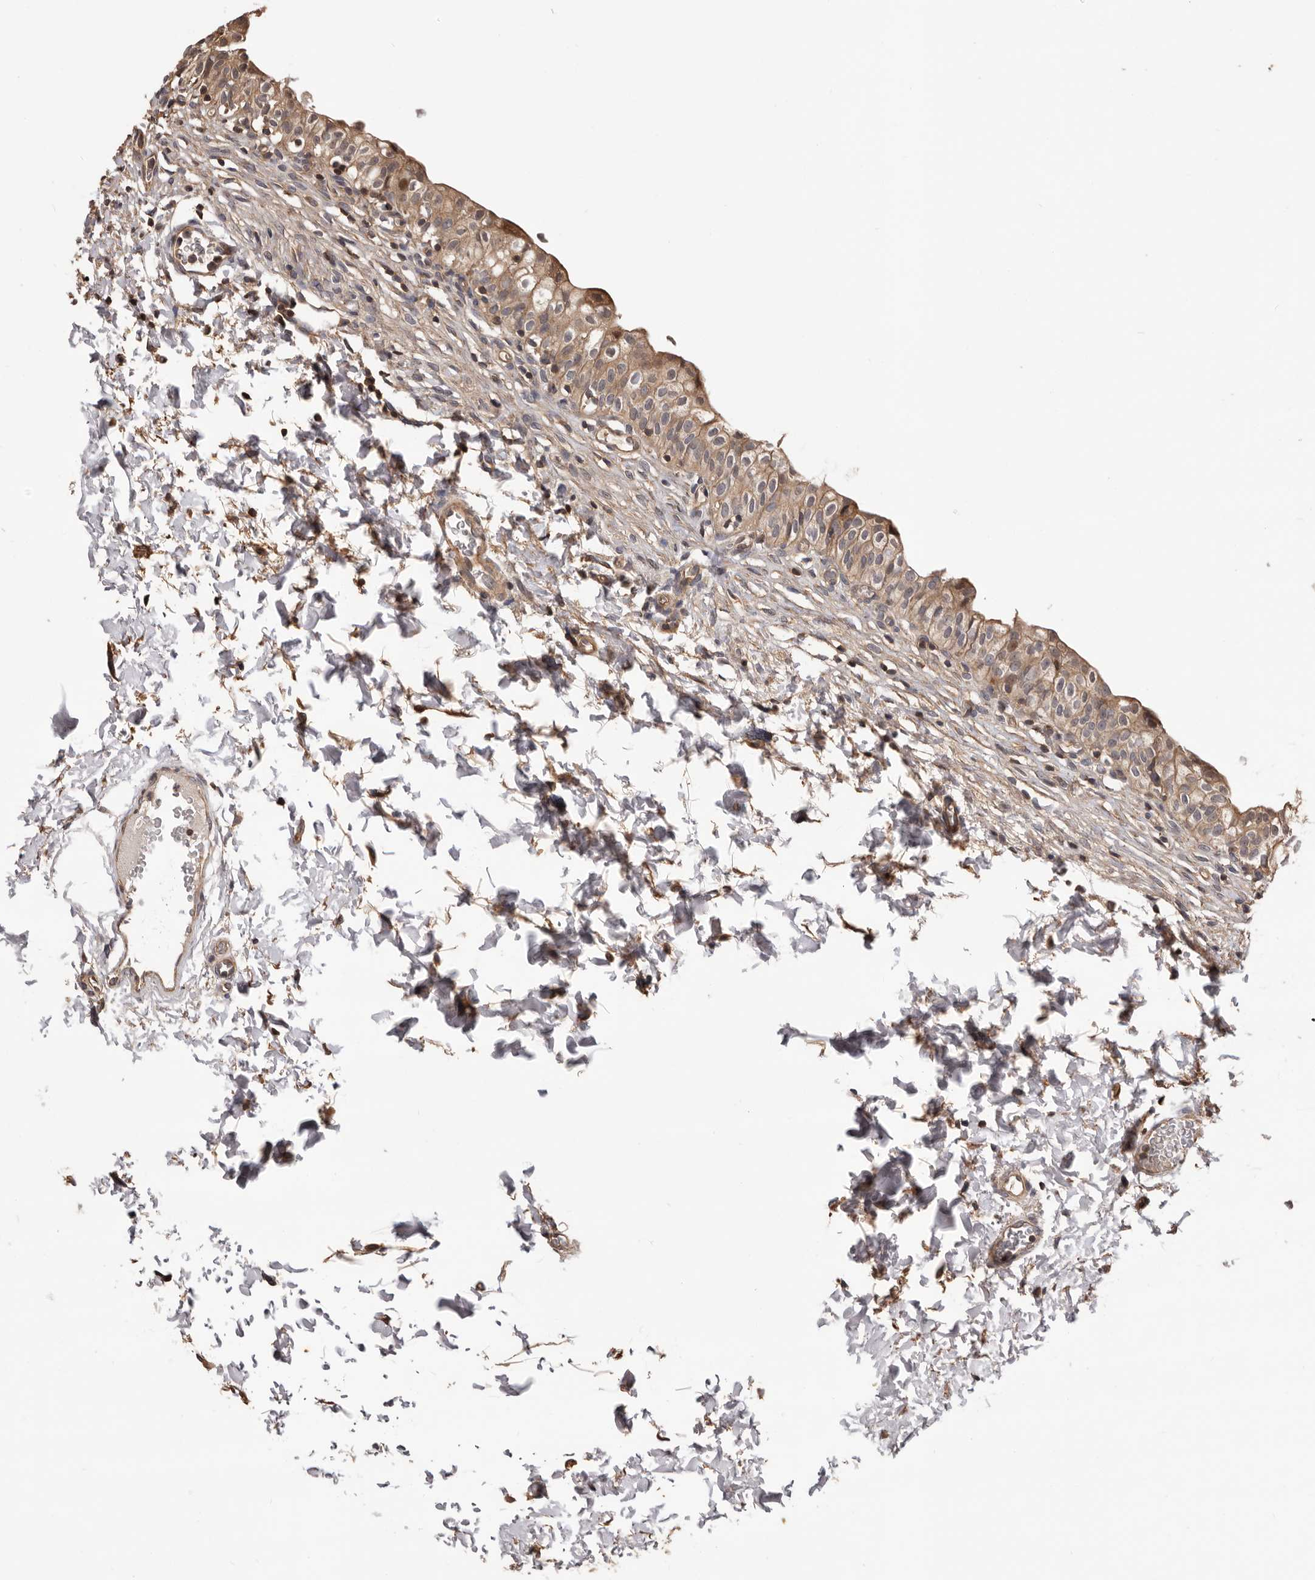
{"staining": {"intensity": "moderate", "quantity": ">75%", "location": "cytoplasmic/membranous"}, "tissue": "urinary bladder", "cell_type": "Urothelial cells", "image_type": "normal", "snomed": [{"axis": "morphology", "description": "Normal tissue, NOS"}, {"axis": "topography", "description": "Urinary bladder"}], "caption": "Urinary bladder stained with a brown dye shows moderate cytoplasmic/membranous positive staining in about >75% of urothelial cells.", "gene": "ADAMTS2", "patient": {"sex": "male", "age": 55}}